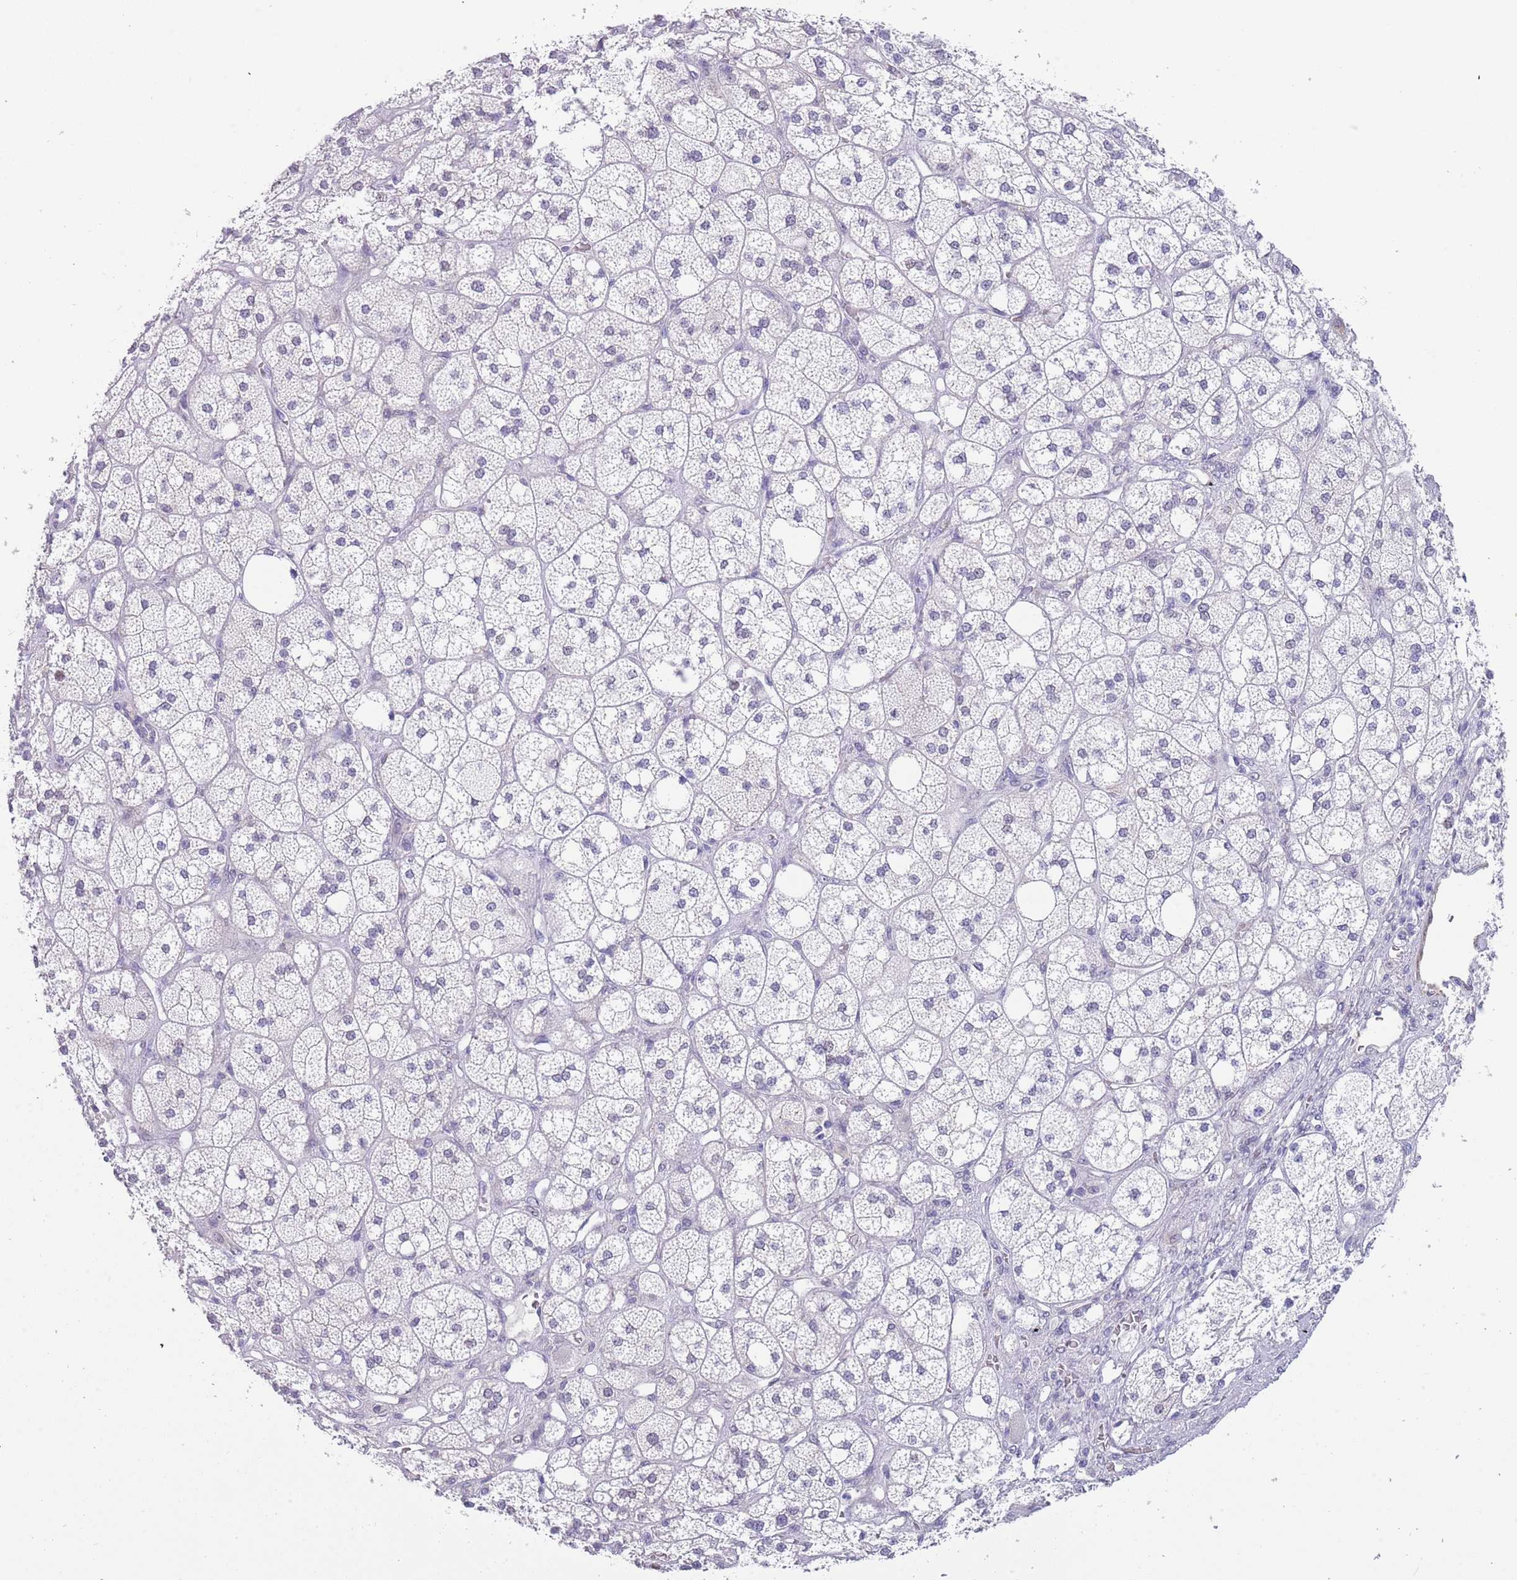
{"staining": {"intensity": "negative", "quantity": "none", "location": "none"}, "tissue": "adrenal gland", "cell_type": "Glandular cells", "image_type": "normal", "snomed": [{"axis": "morphology", "description": "Normal tissue, NOS"}, {"axis": "topography", "description": "Adrenal gland"}], "caption": "Human adrenal gland stained for a protein using IHC demonstrates no staining in glandular cells.", "gene": "TNRC6C", "patient": {"sex": "male", "age": 61}}